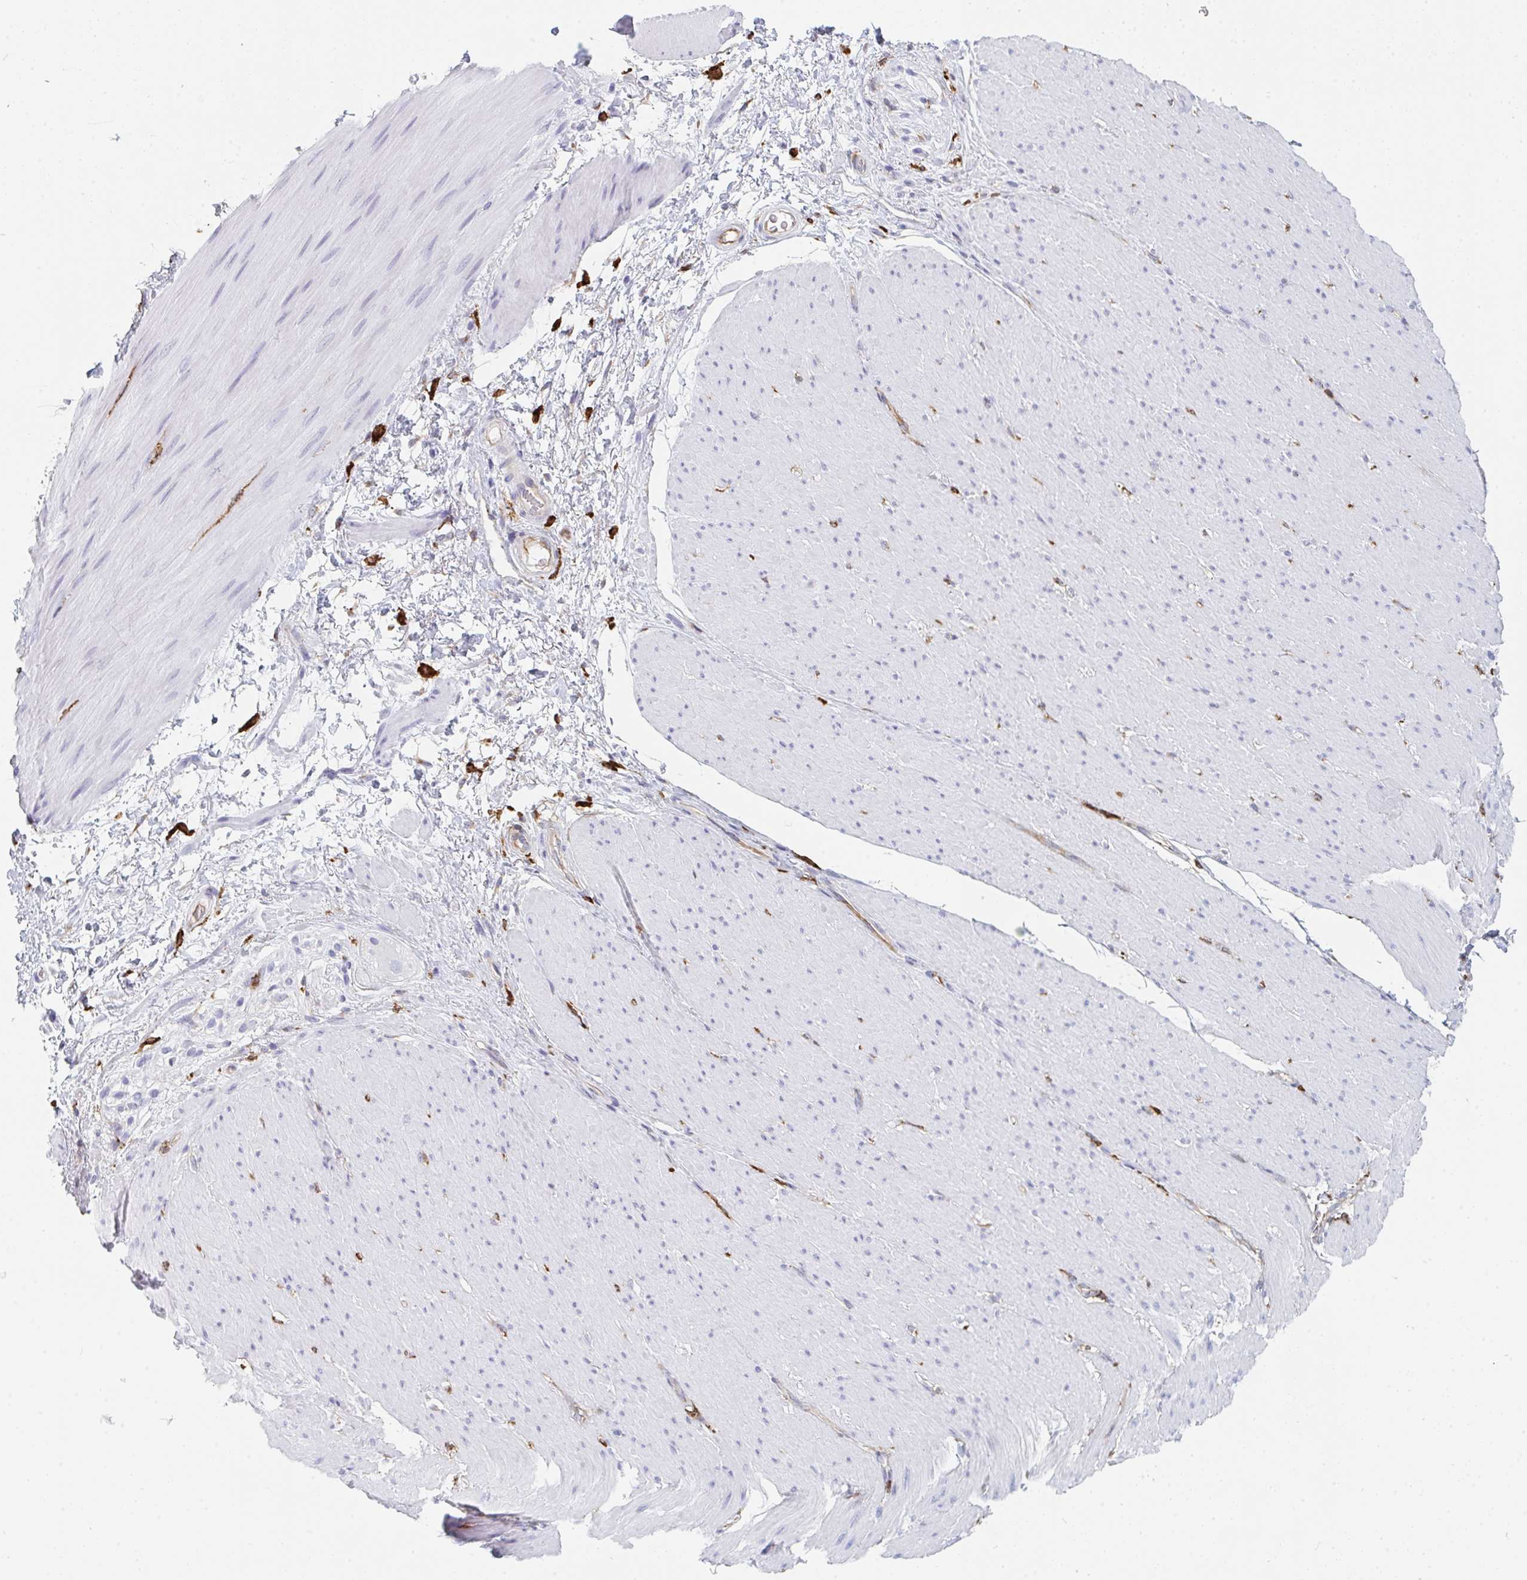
{"staining": {"intensity": "negative", "quantity": "none", "location": "none"}, "tissue": "smooth muscle", "cell_type": "Smooth muscle cells", "image_type": "normal", "snomed": [{"axis": "morphology", "description": "Normal tissue, NOS"}, {"axis": "topography", "description": "Smooth muscle"}, {"axis": "topography", "description": "Rectum"}], "caption": "High magnification brightfield microscopy of normal smooth muscle stained with DAB (brown) and counterstained with hematoxylin (blue): smooth muscle cells show no significant positivity. (Immunohistochemistry (ihc), brightfield microscopy, high magnification).", "gene": "DAB2", "patient": {"sex": "male", "age": 53}}